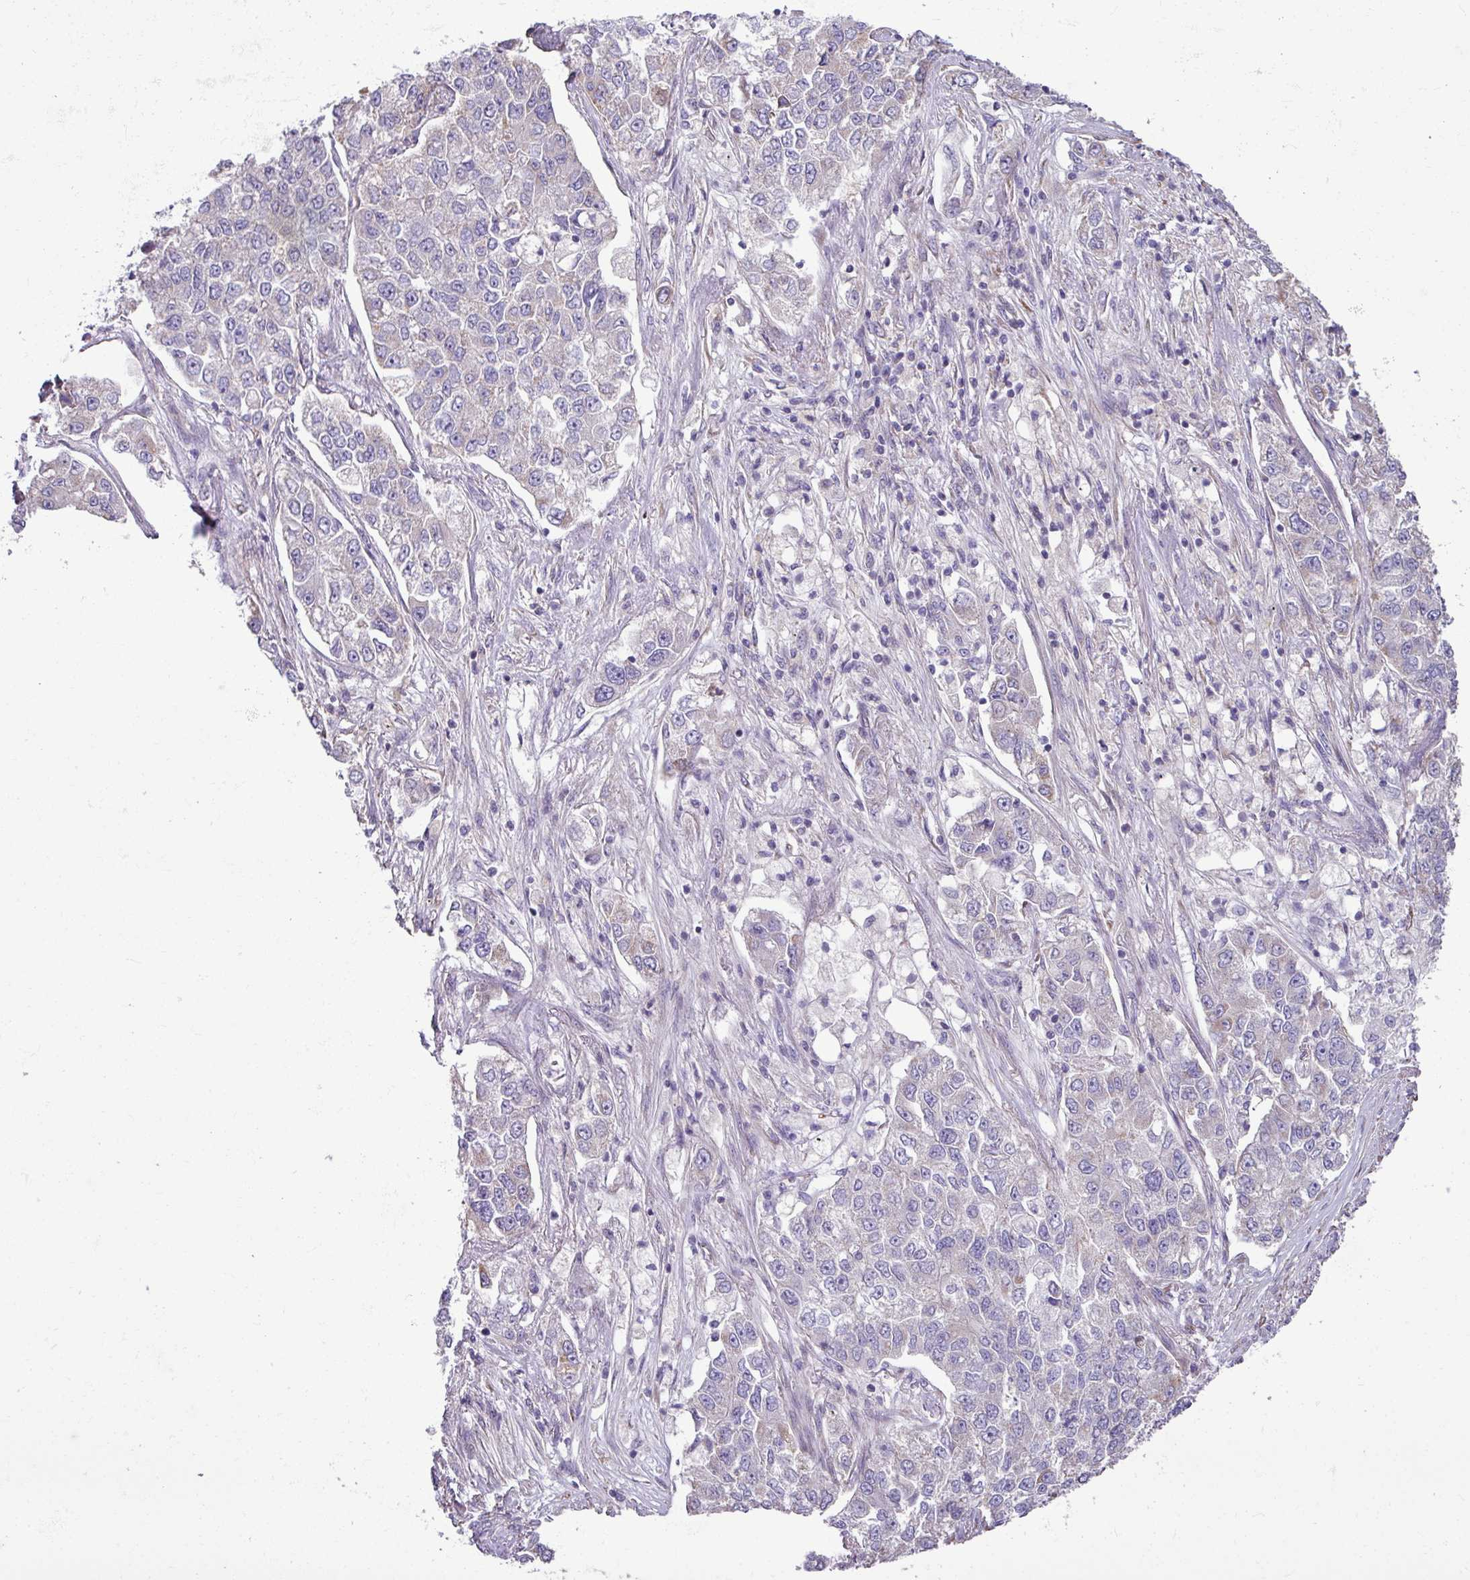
{"staining": {"intensity": "negative", "quantity": "none", "location": "none"}, "tissue": "lung cancer", "cell_type": "Tumor cells", "image_type": "cancer", "snomed": [{"axis": "morphology", "description": "Adenocarcinoma, NOS"}, {"axis": "topography", "description": "Lung"}], "caption": "The IHC photomicrograph has no significant staining in tumor cells of lung adenocarcinoma tissue.", "gene": "IRGC", "patient": {"sex": "male", "age": 49}}